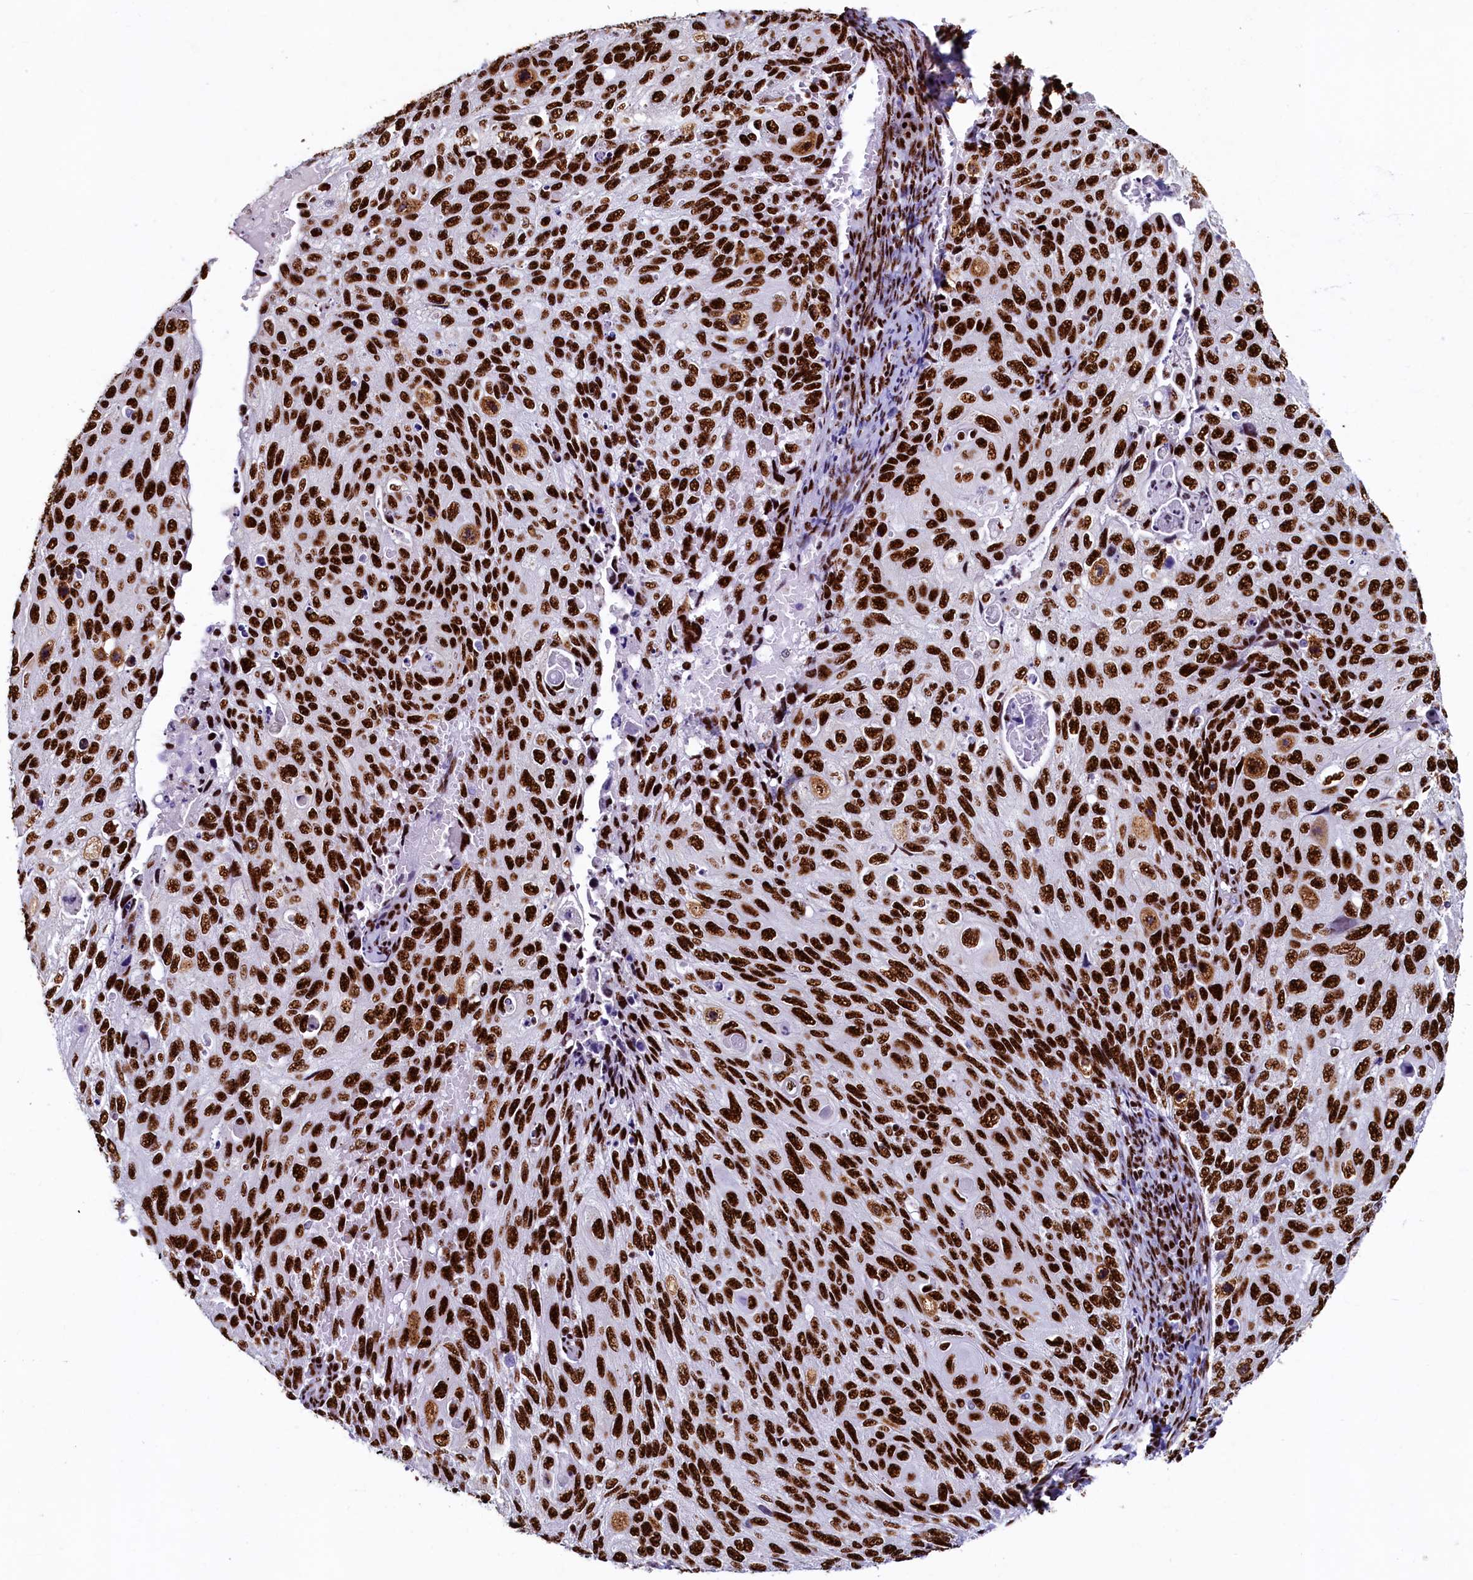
{"staining": {"intensity": "strong", "quantity": ">75%", "location": "nuclear"}, "tissue": "cervical cancer", "cell_type": "Tumor cells", "image_type": "cancer", "snomed": [{"axis": "morphology", "description": "Squamous cell carcinoma, NOS"}, {"axis": "topography", "description": "Cervix"}], "caption": "This is an image of immunohistochemistry staining of cervical cancer (squamous cell carcinoma), which shows strong positivity in the nuclear of tumor cells.", "gene": "SRRM2", "patient": {"sex": "female", "age": 70}}